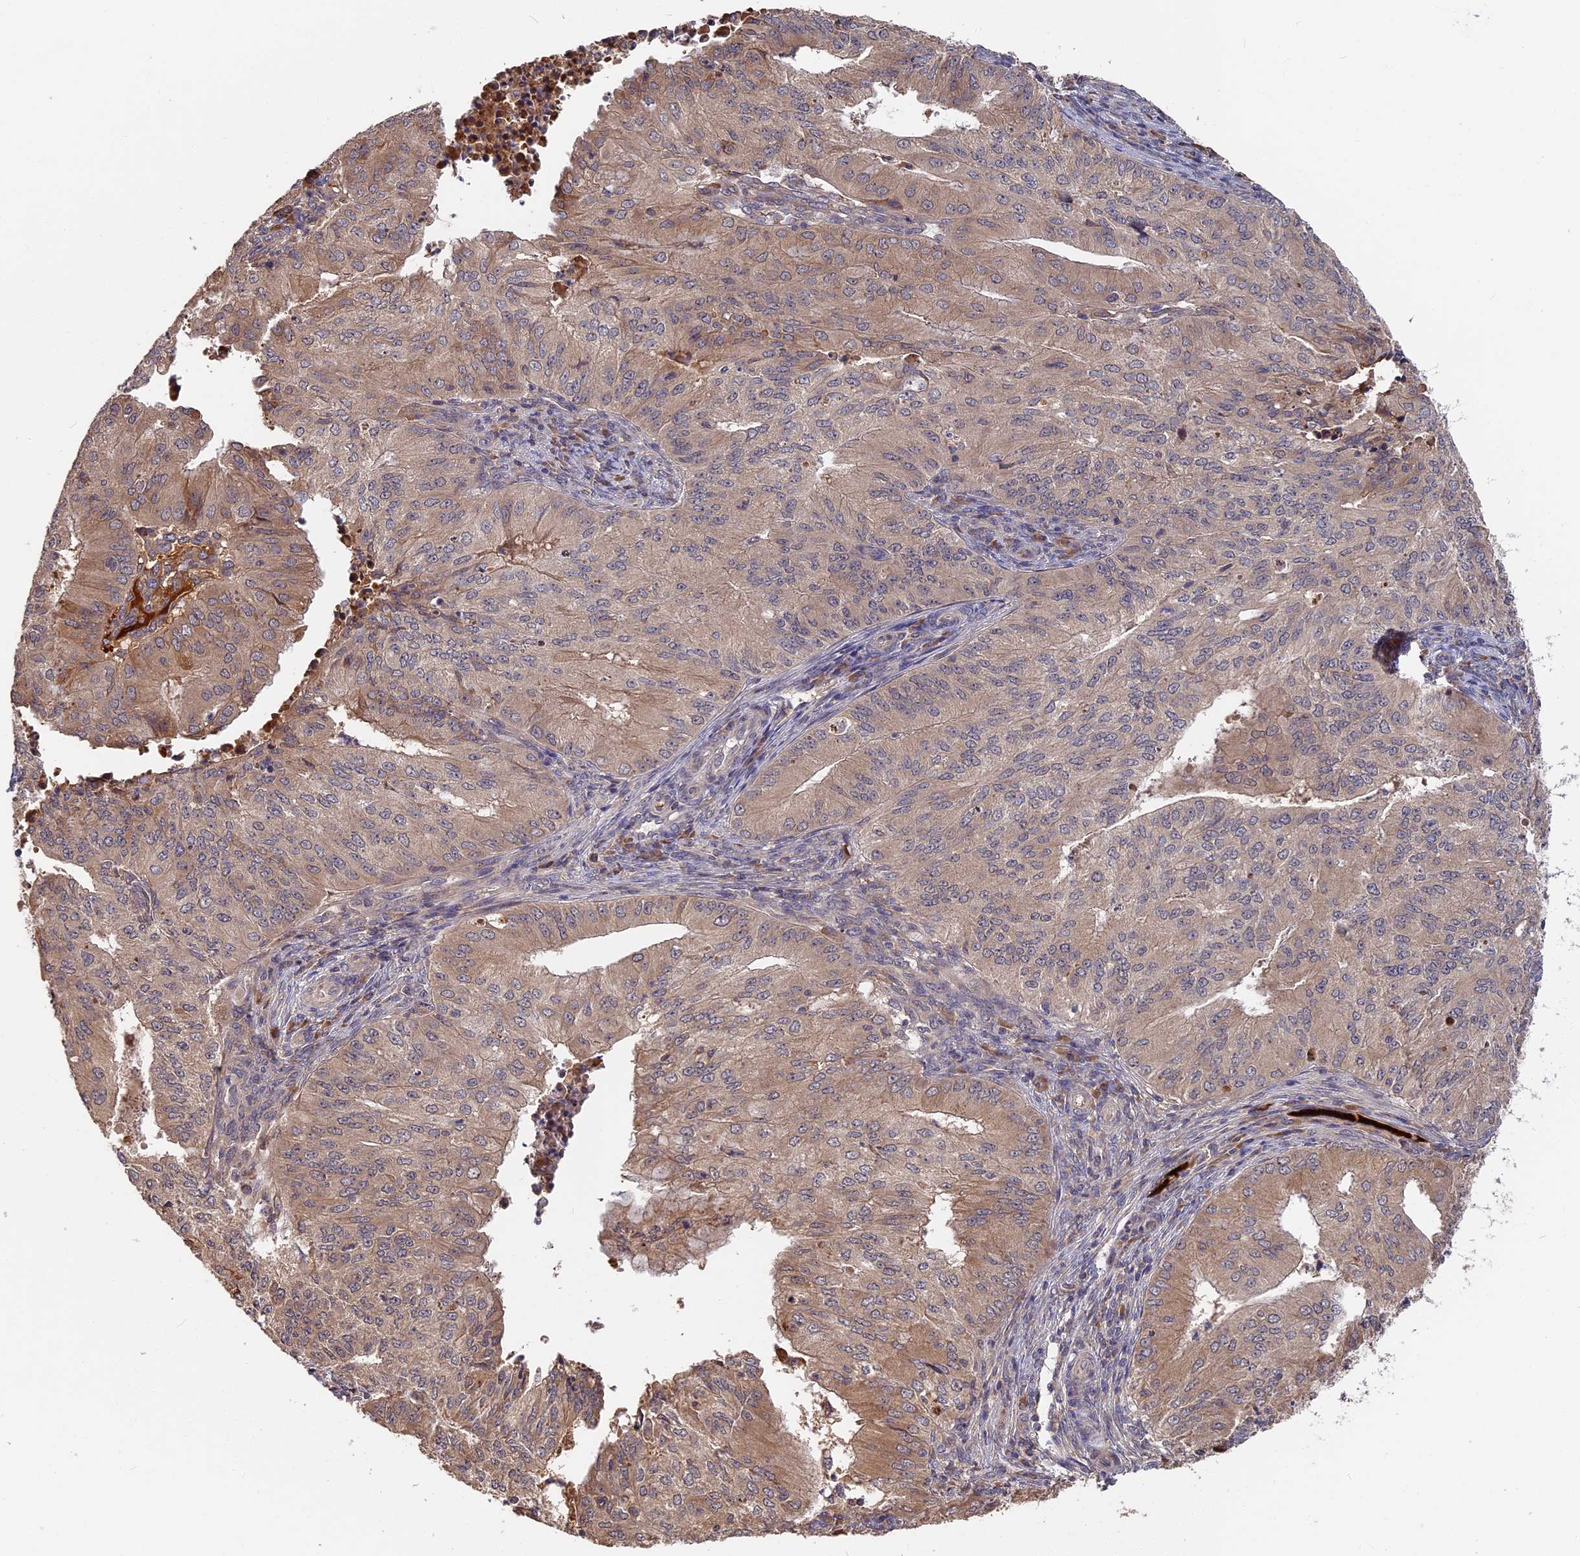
{"staining": {"intensity": "weak", "quantity": ">75%", "location": "cytoplasmic/membranous"}, "tissue": "endometrial cancer", "cell_type": "Tumor cells", "image_type": "cancer", "snomed": [{"axis": "morphology", "description": "Adenocarcinoma, NOS"}, {"axis": "topography", "description": "Endometrium"}], "caption": "Immunohistochemistry (IHC) photomicrograph of human endometrial adenocarcinoma stained for a protein (brown), which displays low levels of weak cytoplasmic/membranous positivity in approximately >75% of tumor cells.", "gene": "ITIH1", "patient": {"sex": "female", "age": 50}}